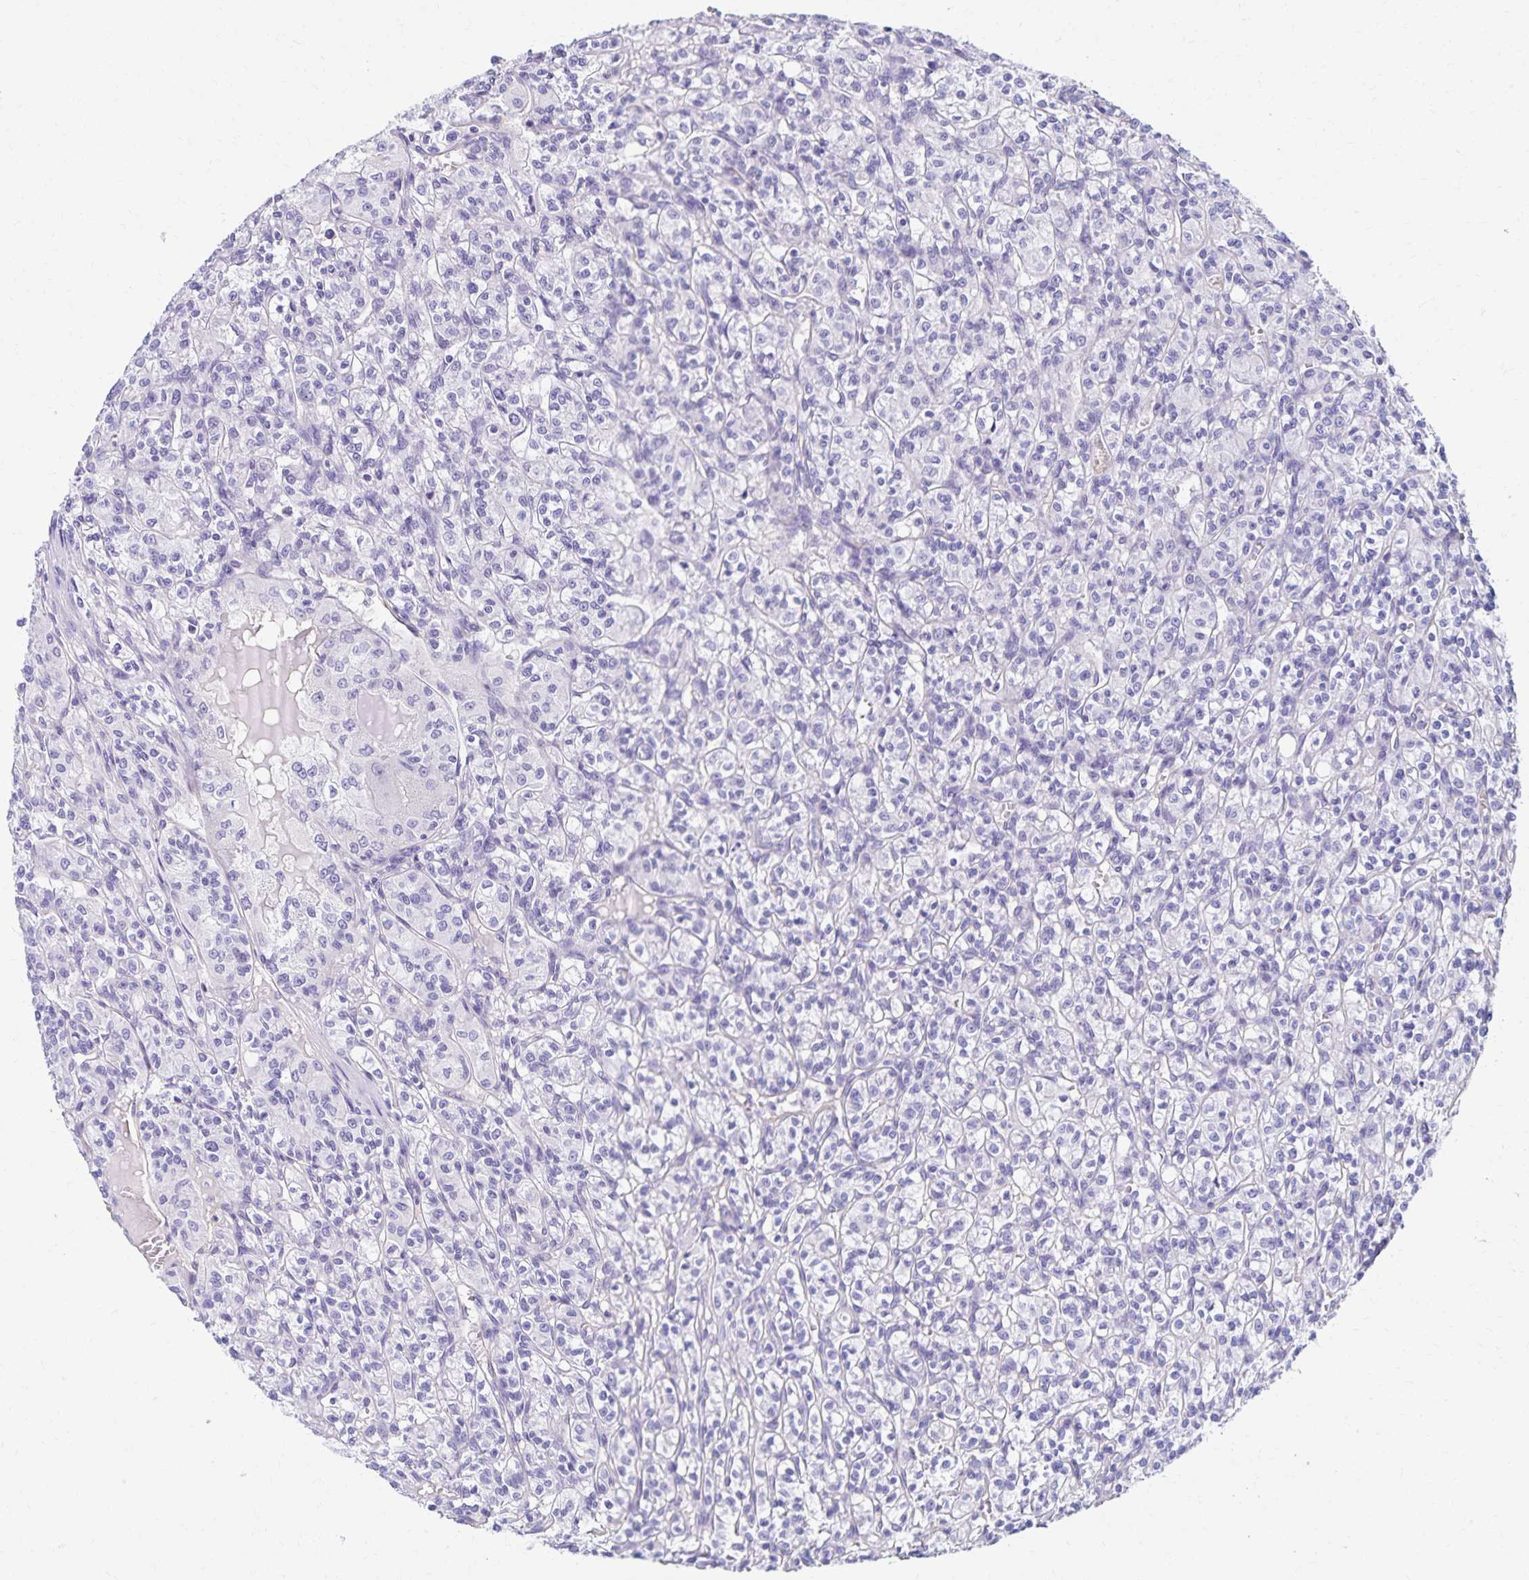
{"staining": {"intensity": "negative", "quantity": "none", "location": "none"}, "tissue": "renal cancer", "cell_type": "Tumor cells", "image_type": "cancer", "snomed": [{"axis": "morphology", "description": "Adenocarcinoma, NOS"}, {"axis": "topography", "description": "Kidney"}], "caption": "This is an immunohistochemistry (IHC) image of human adenocarcinoma (renal). There is no expression in tumor cells.", "gene": "TRPV6", "patient": {"sex": "male", "age": 36}}